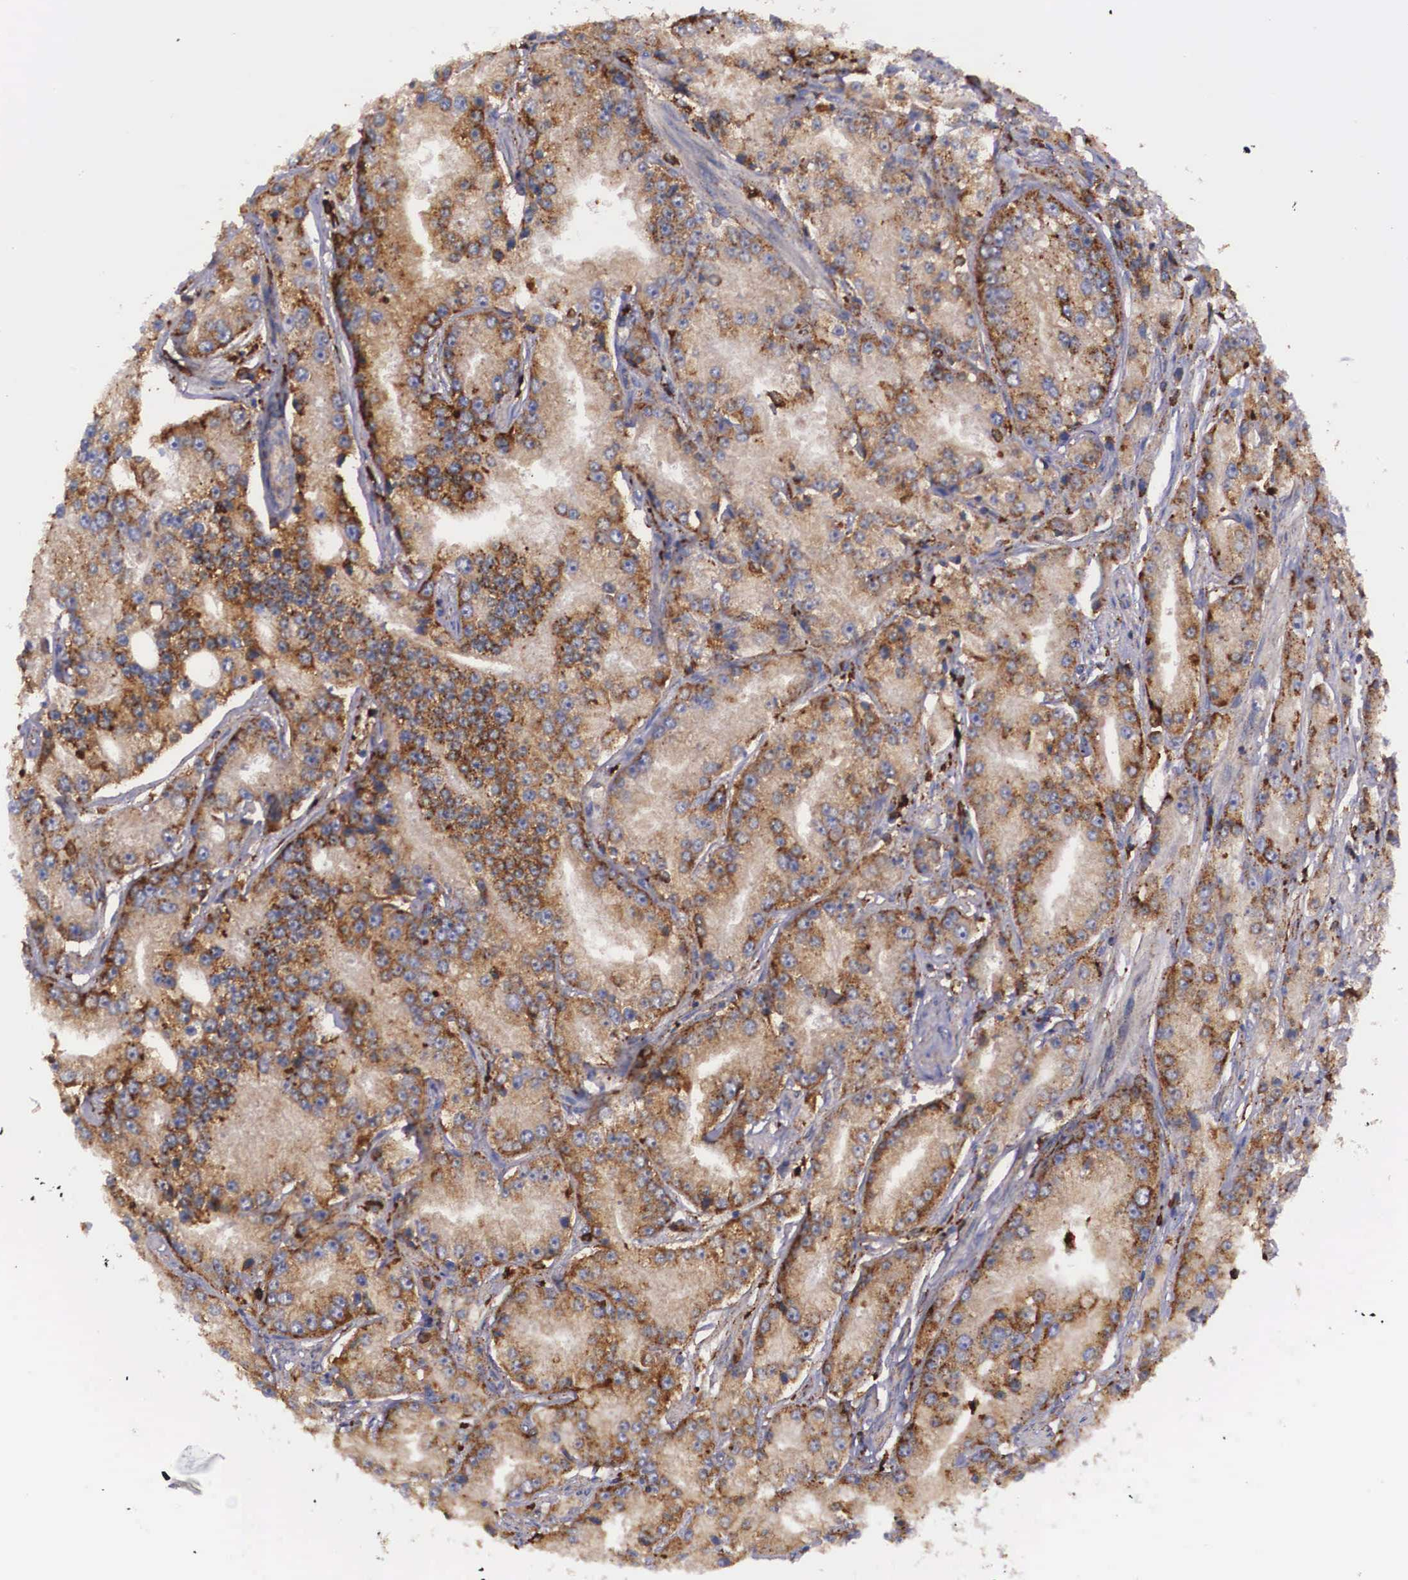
{"staining": {"intensity": "moderate", "quantity": ">75%", "location": "cytoplasmic/membranous"}, "tissue": "prostate cancer", "cell_type": "Tumor cells", "image_type": "cancer", "snomed": [{"axis": "morphology", "description": "Adenocarcinoma, Medium grade"}, {"axis": "topography", "description": "Prostate"}], "caption": "Adenocarcinoma (medium-grade) (prostate) stained for a protein exhibits moderate cytoplasmic/membranous positivity in tumor cells. The protein of interest is stained brown, and the nuclei are stained in blue (DAB IHC with brightfield microscopy, high magnification).", "gene": "NAGA", "patient": {"sex": "male", "age": 72}}